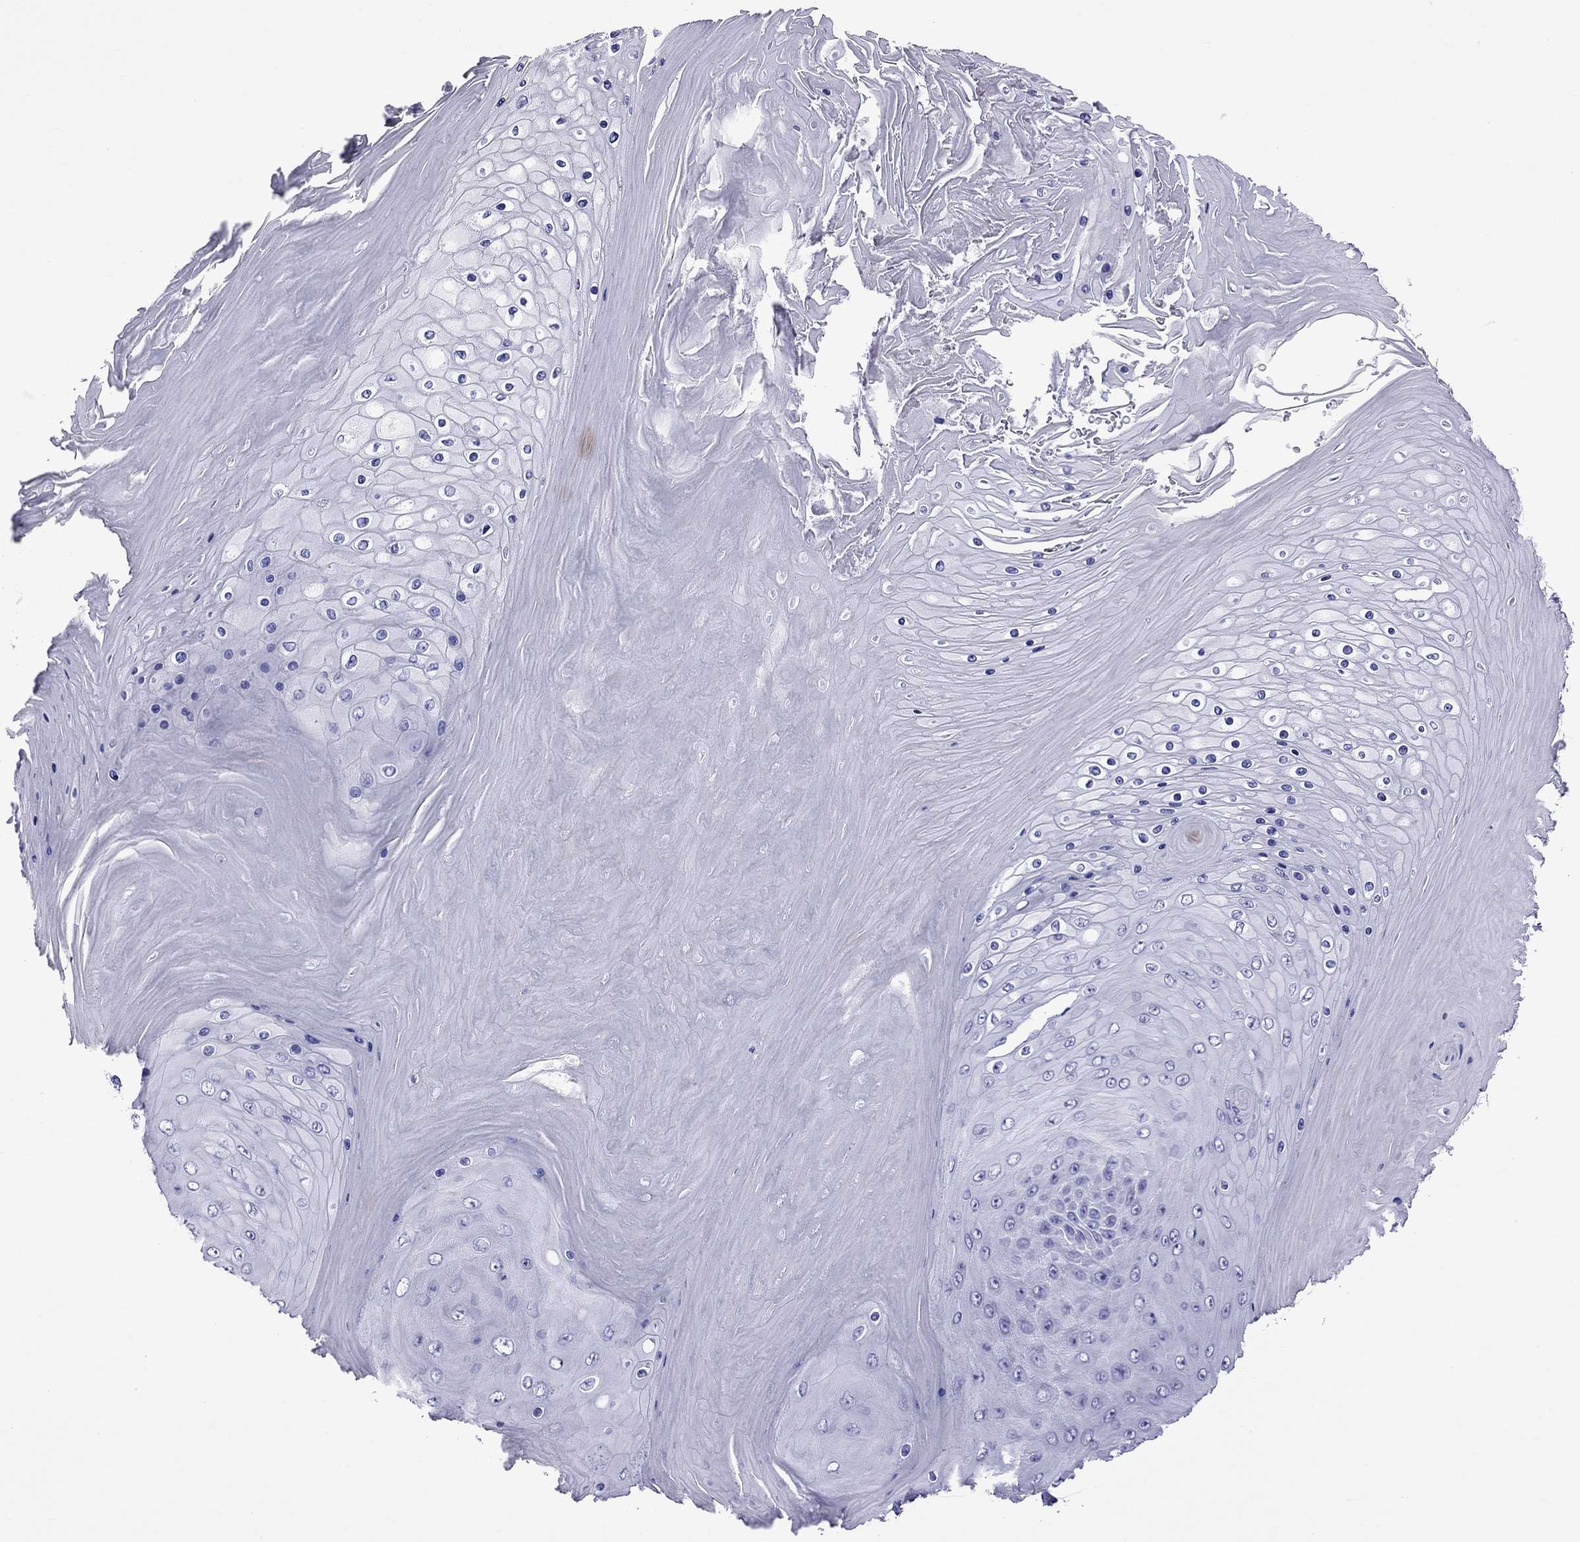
{"staining": {"intensity": "negative", "quantity": "none", "location": "none"}, "tissue": "skin cancer", "cell_type": "Tumor cells", "image_type": "cancer", "snomed": [{"axis": "morphology", "description": "Squamous cell carcinoma, NOS"}, {"axis": "topography", "description": "Skin"}], "caption": "DAB immunohistochemical staining of human squamous cell carcinoma (skin) shows no significant expression in tumor cells.", "gene": "SCART1", "patient": {"sex": "male", "age": 62}}